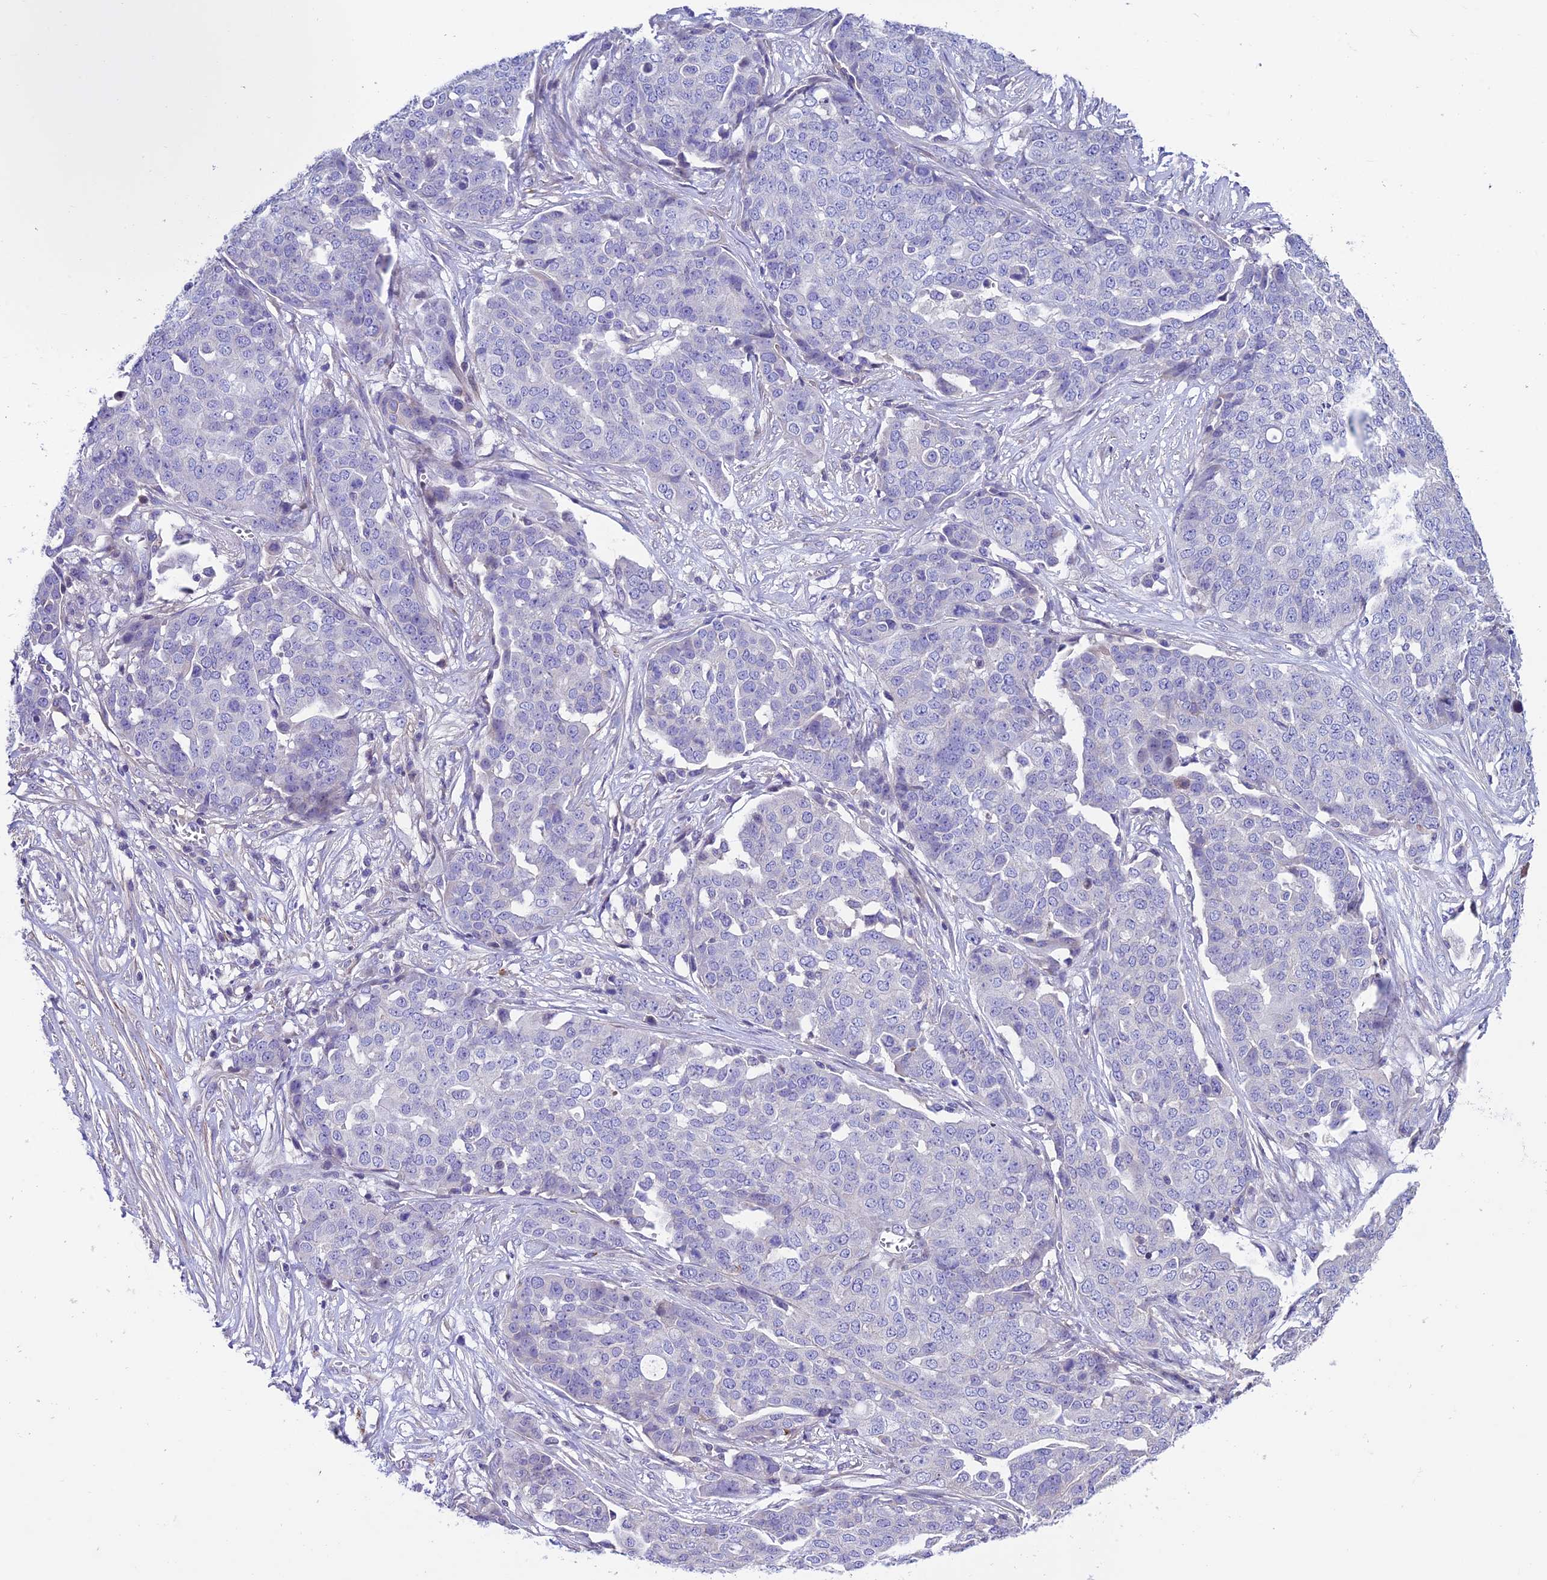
{"staining": {"intensity": "negative", "quantity": "none", "location": "none"}, "tissue": "ovarian cancer", "cell_type": "Tumor cells", "image_type": "cancer", "snomed": [{"axis": "morphology", "description": "Cystadenocarcinoma, serous, NOS"}, {"axis": "topography", "description": "Soft tissue"}, {"axis": "topography", "description": "Ovary"}], "caption": "Tumor cells are negative for brown protein staining in serous cystadenocarcinoma (ovarian).", "gene": "FAM178B", "patient": {"sex": "female", "age": 57}}